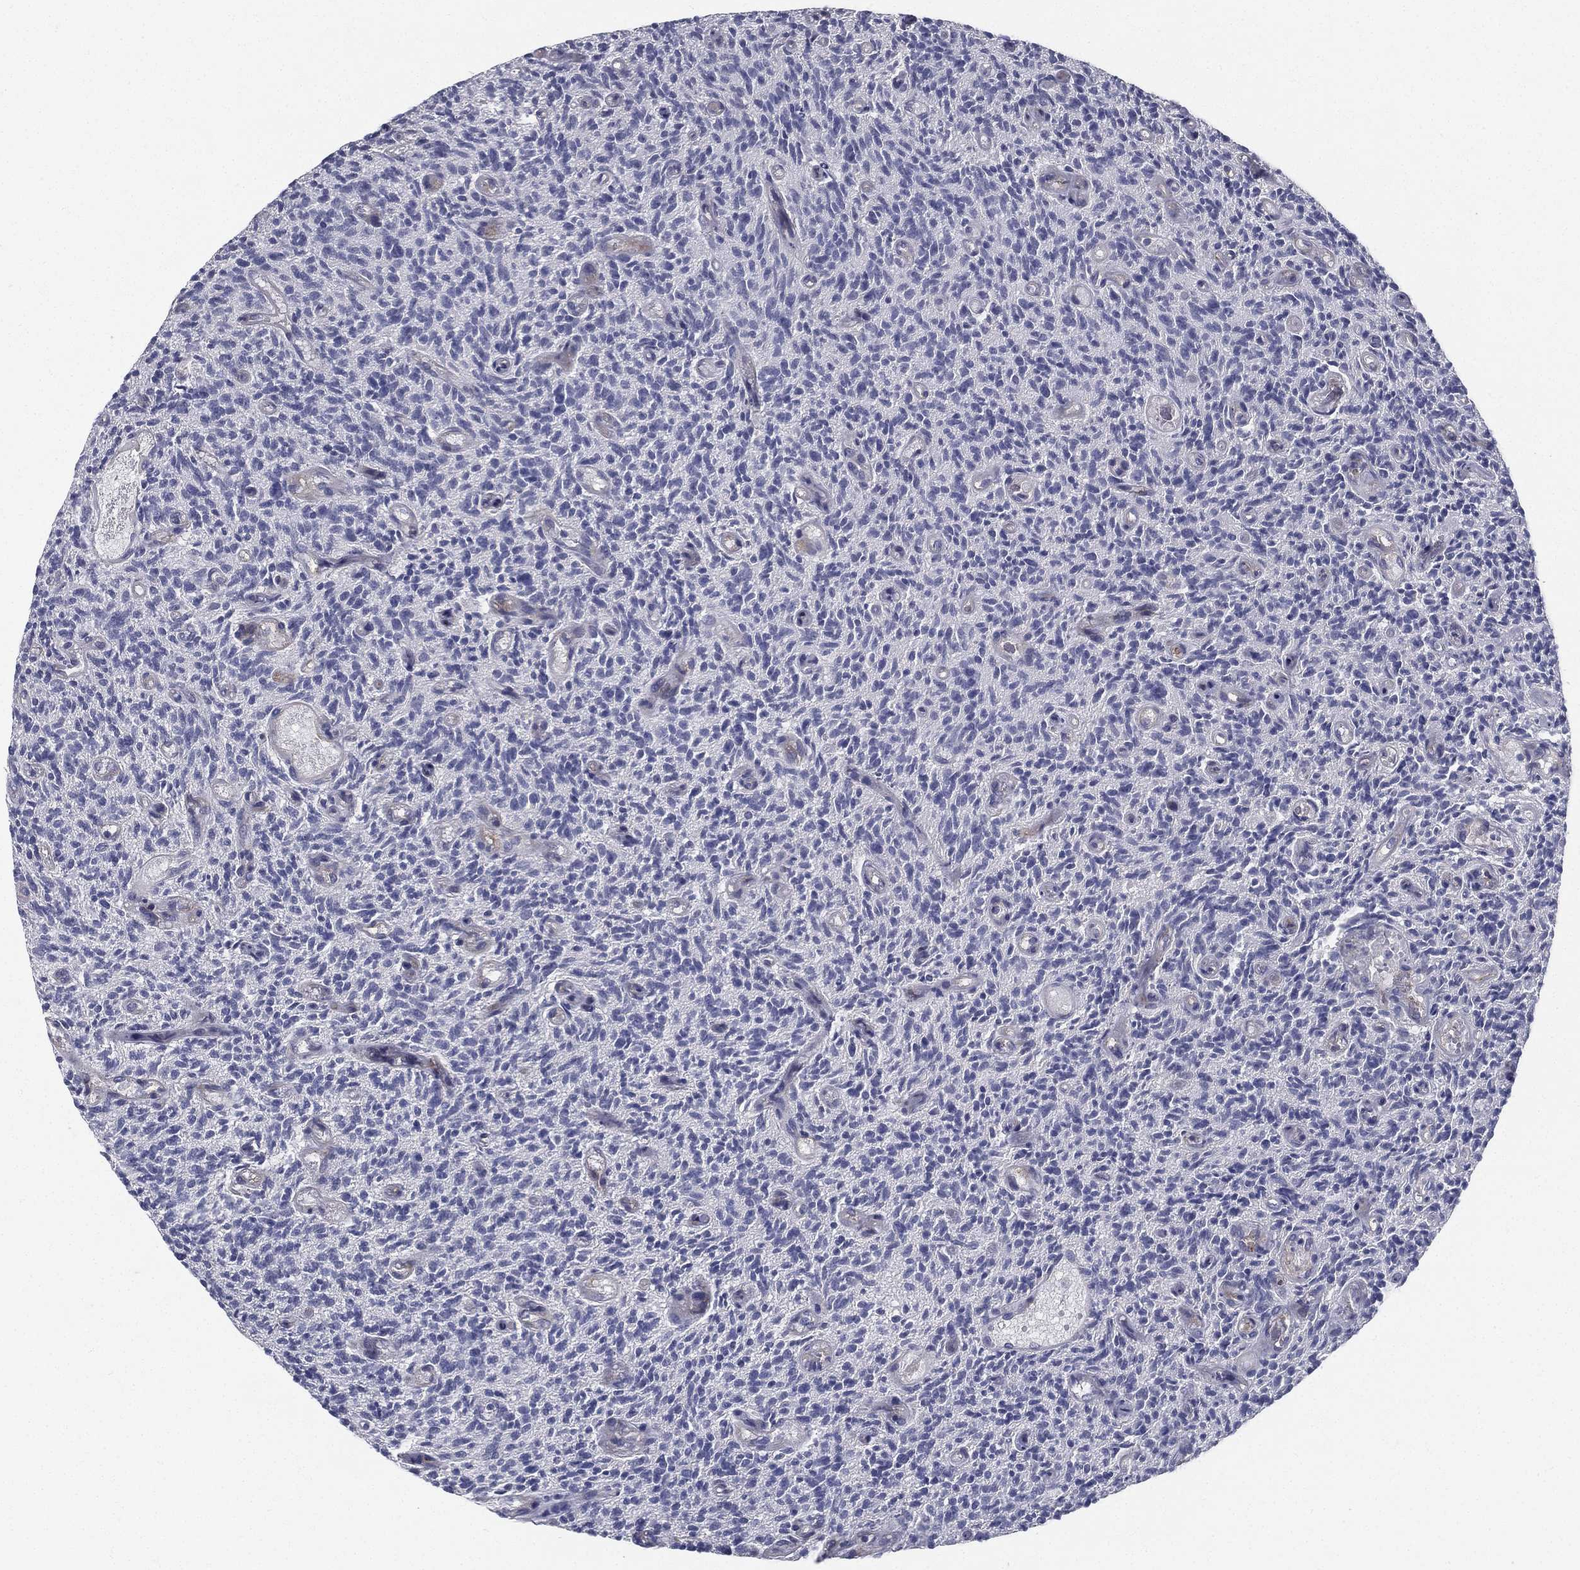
{"staining": {"intensity": "negative", "quantity": "none", "location": "none"}, "tissue": "glioma", "cell_type": "Tumor cells", "image_type": "cancer", "snomed": [{"axis": "morphology", "description": "Glioma, malignant, High grade"}, {"axis": "topography", "description": "Brain"}], "caption": "IHC micrograph of human glioma stained for a protein (brown), which exhibits no staining in tumor cells. Brightfield microscopy of immunohistochemistry (IHC) stained with DAB (brown) and hematoxylin (blue), captured at high magnification.", "gene": "LRRC56", "patient": {"sex": "male", "age": 64}}